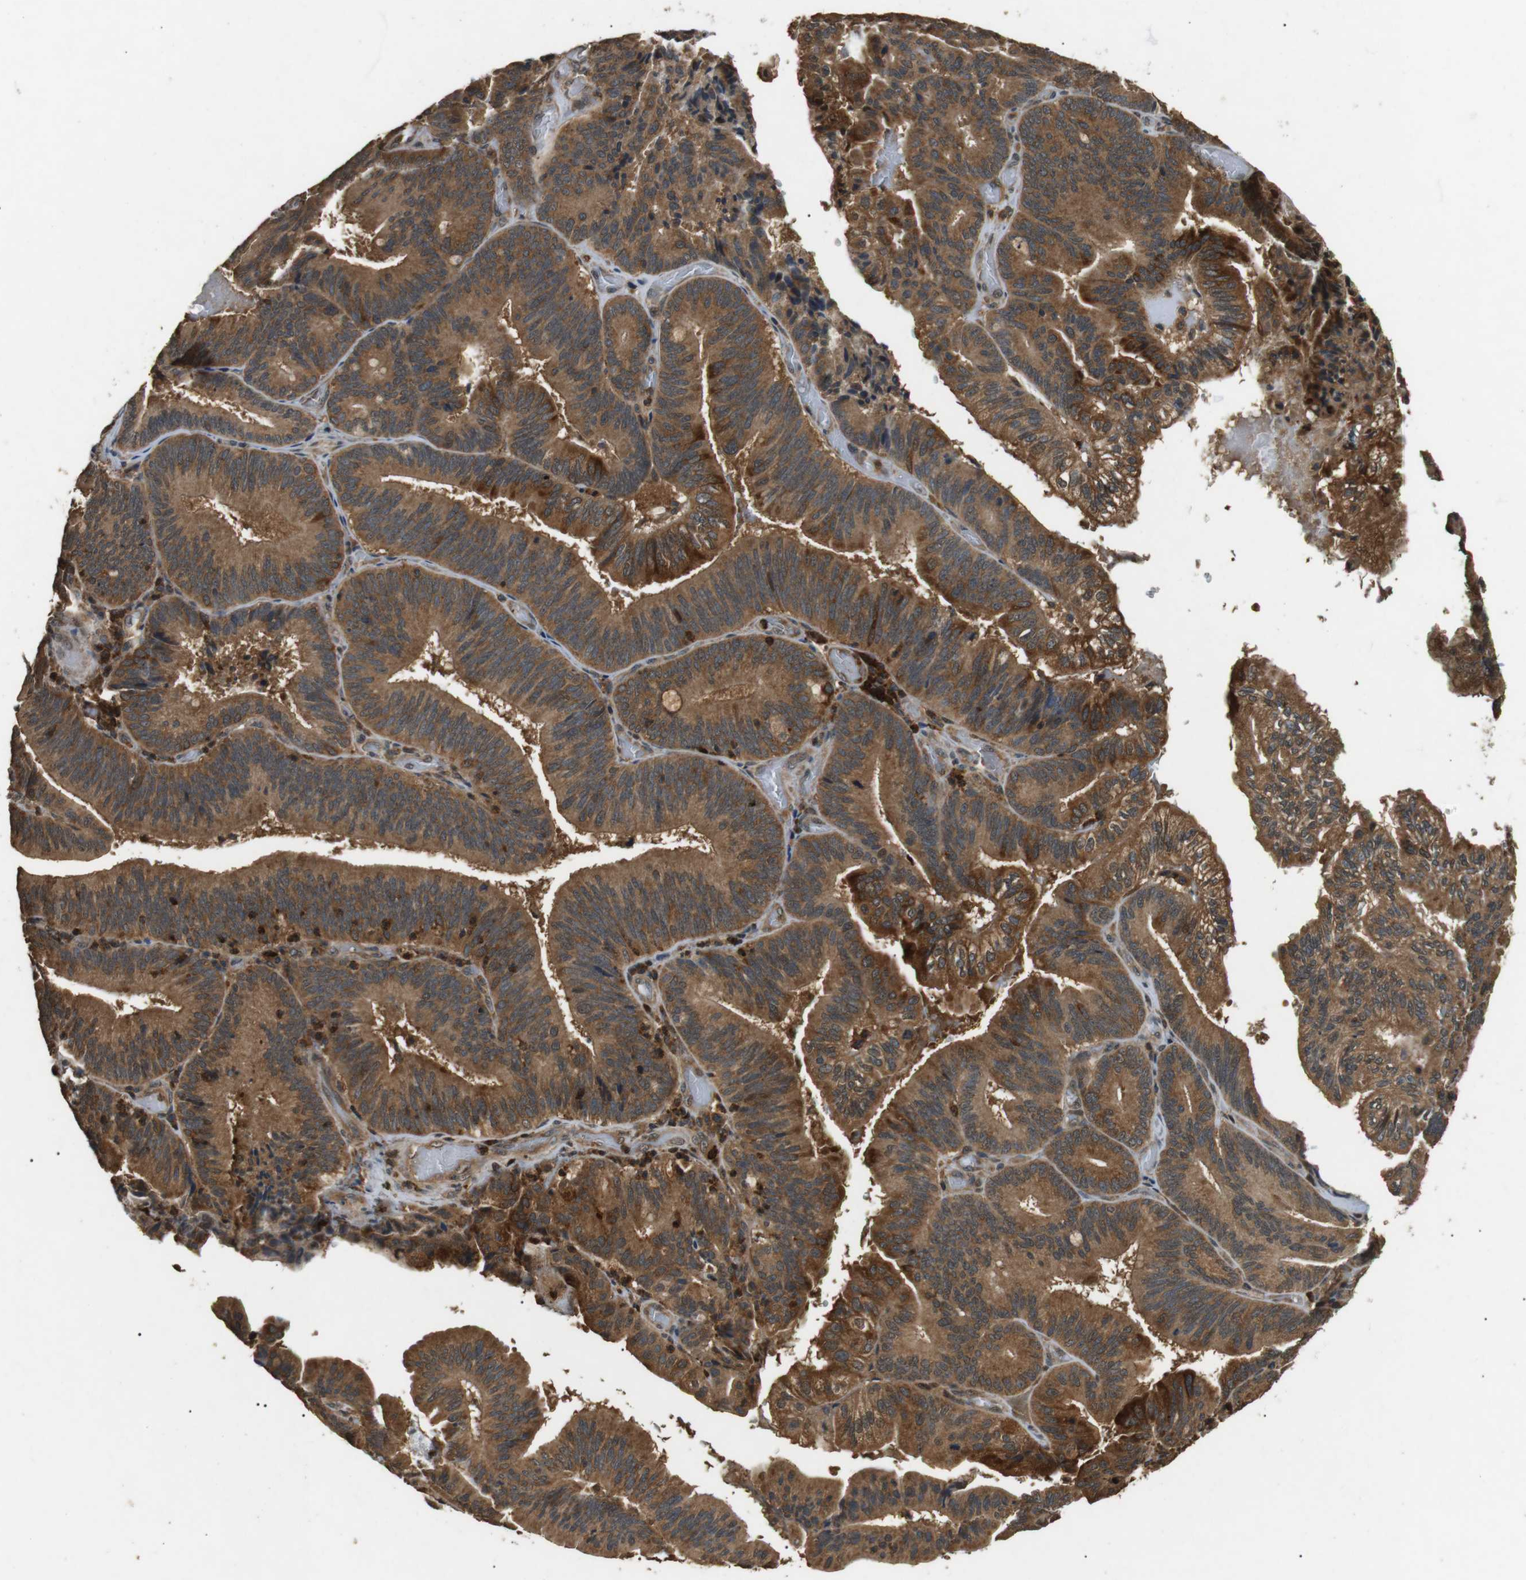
{"staining": {"intensity": "strong", "quantity": ">75%", "location": "cytoplasmic/membranous"}, "tissue": "pancreatic cancer", "cell_type": "Tumor cells", "image_type": "cancer", "snomed": [{"axis": "morphology", "description": "Adenocarcinoma, NOS"}, {"axis": "topography", "description": "Pancreas"}], "caption": "The immunohistochemical stain labels strong cytoplasmic/membranous staining in tumor cells of pancreatic adenocarcinoma tissue.", "gene": "TBC1D15", "patient": {"sex": "male", "age": 82}}